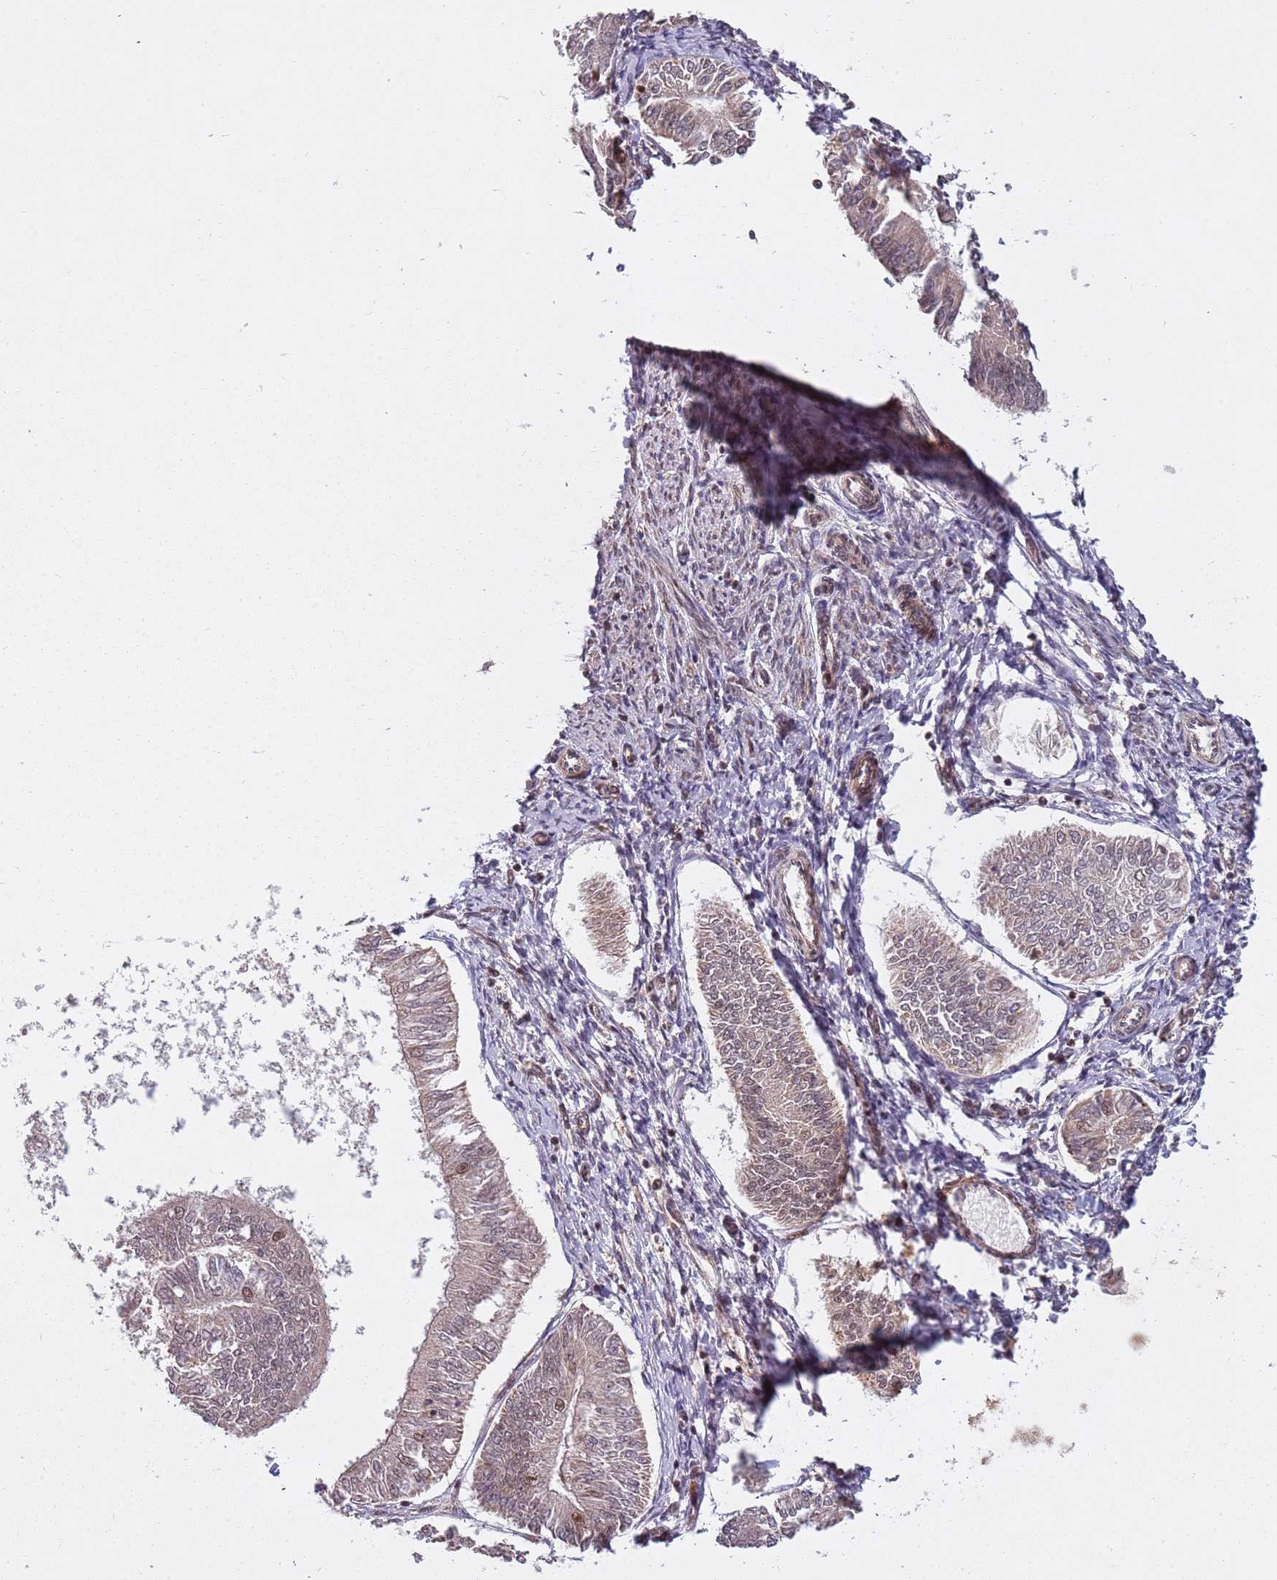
{"staining": {"intensity": "weak", "quantity": "<25%", "location": "nuclear"}, "tissue": "endometrial cancer", "cell_type": "Tumor cells", "image_type": "cancer", "snomed": [{"axis": "morphology", "description": "Adenocarcinoma, NOS"}, {"axis": "topography", "description": "Endometrium"}], "caption": "DAB immunohistochemical staining of endometrial adenocarcinoma reveals no significant positivity in tumor cells.", "gene": "SUDS3", "patient": {"sex": "female", "age": 58}}